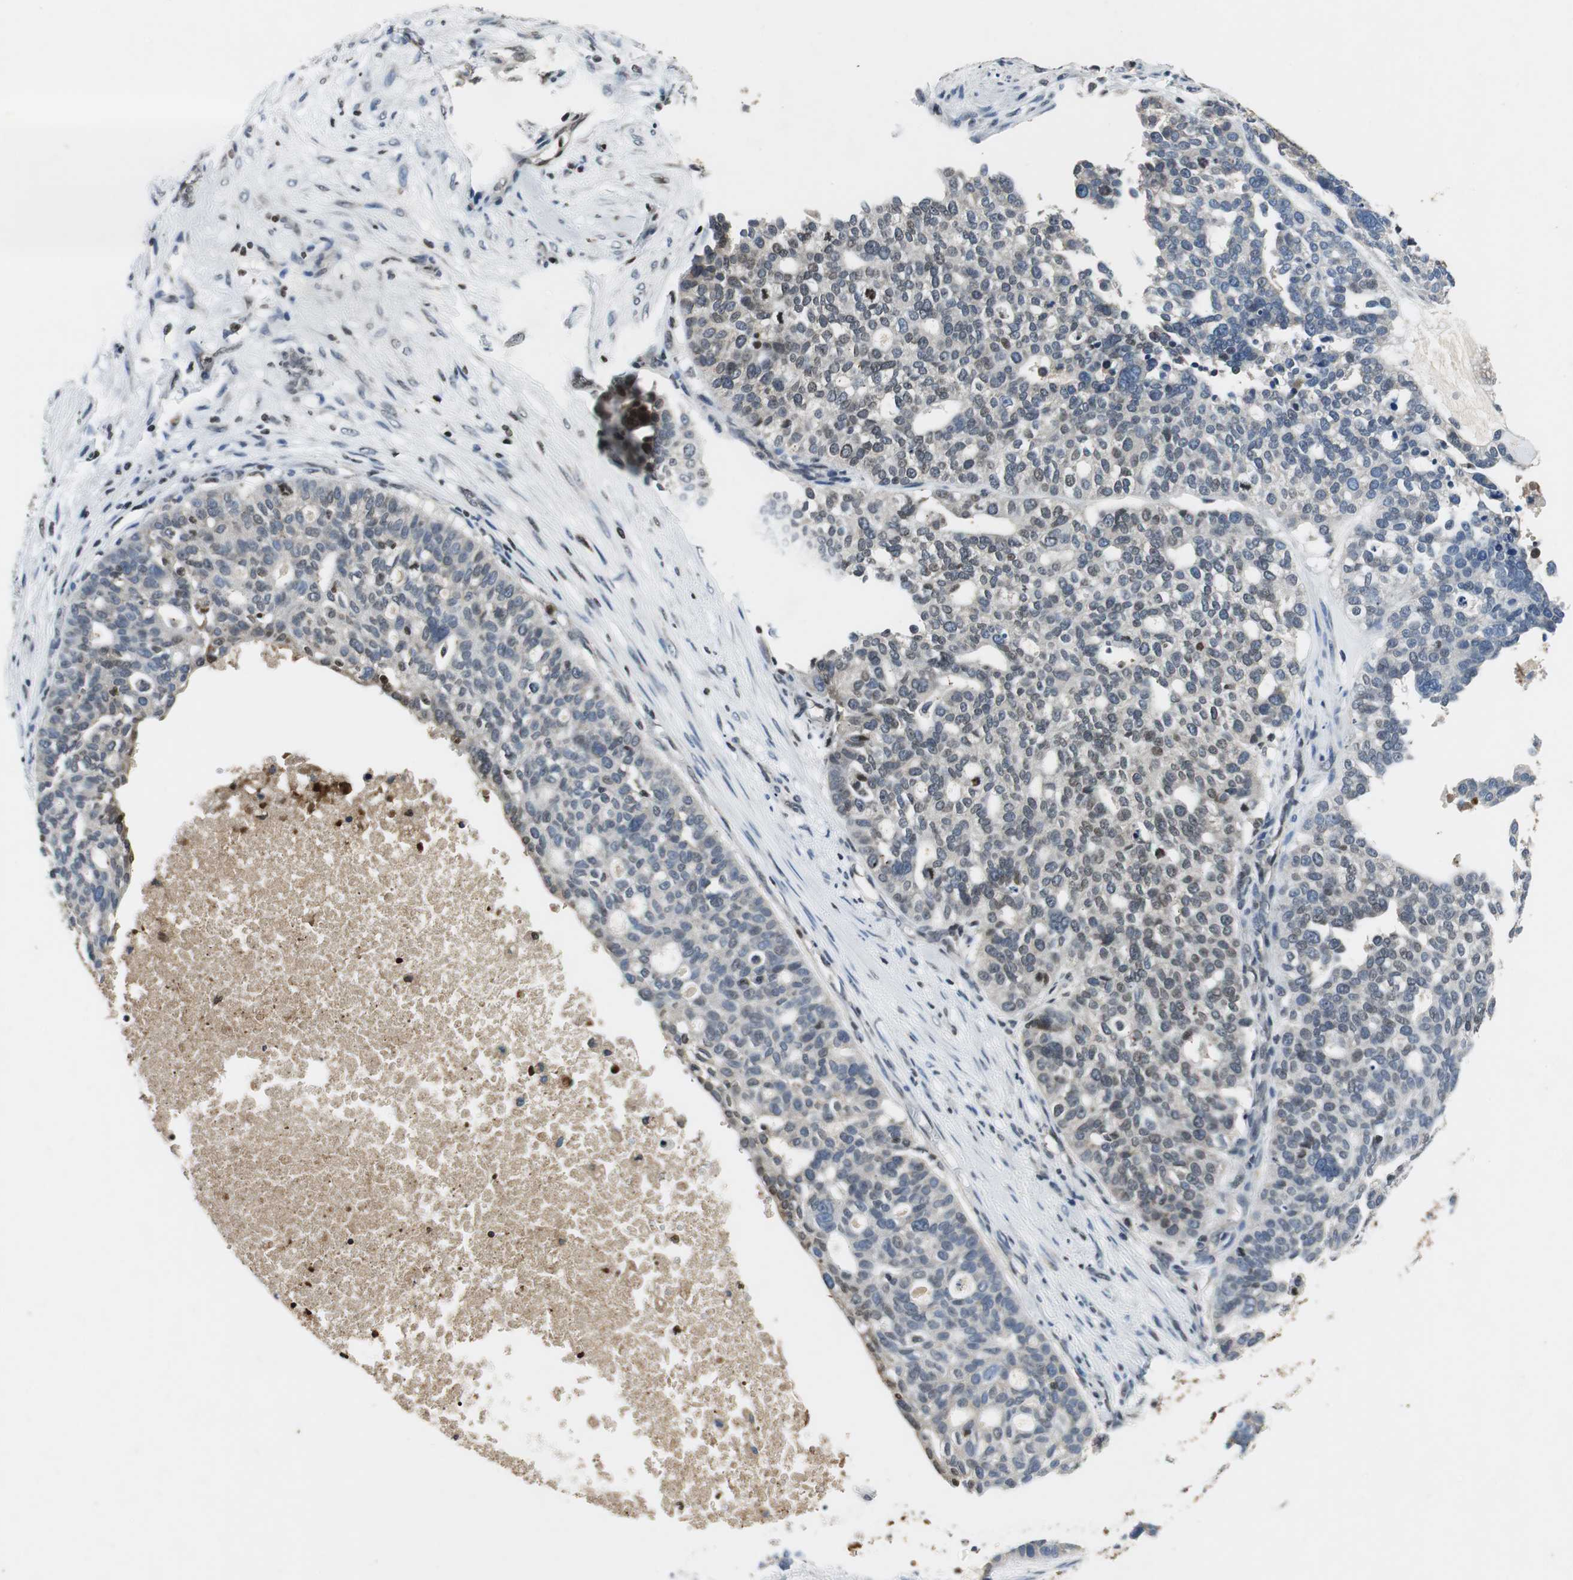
{"staining": {"intensity": "weak", "quantity": "25%-75%", "location": "nuclear"}, "tissue": "ovarian cancer", "cell_type": "Tumor cells", "image_type": "cancer", "snomed": [{"axis": "morphology", "description": "Cystadenocarcinoma, serous, NOS"}, {"axis": "topography", "description": "Ovary"}], "caption": "There is low levels of weak nuclear expression in tumor cells of ovarian cancer (serous cystadenocarcinoma), as demonstrated by immunohistochemical staining (brown color).", "gene": "ORM1", "patient": {"sex": "female", "age": 59}}